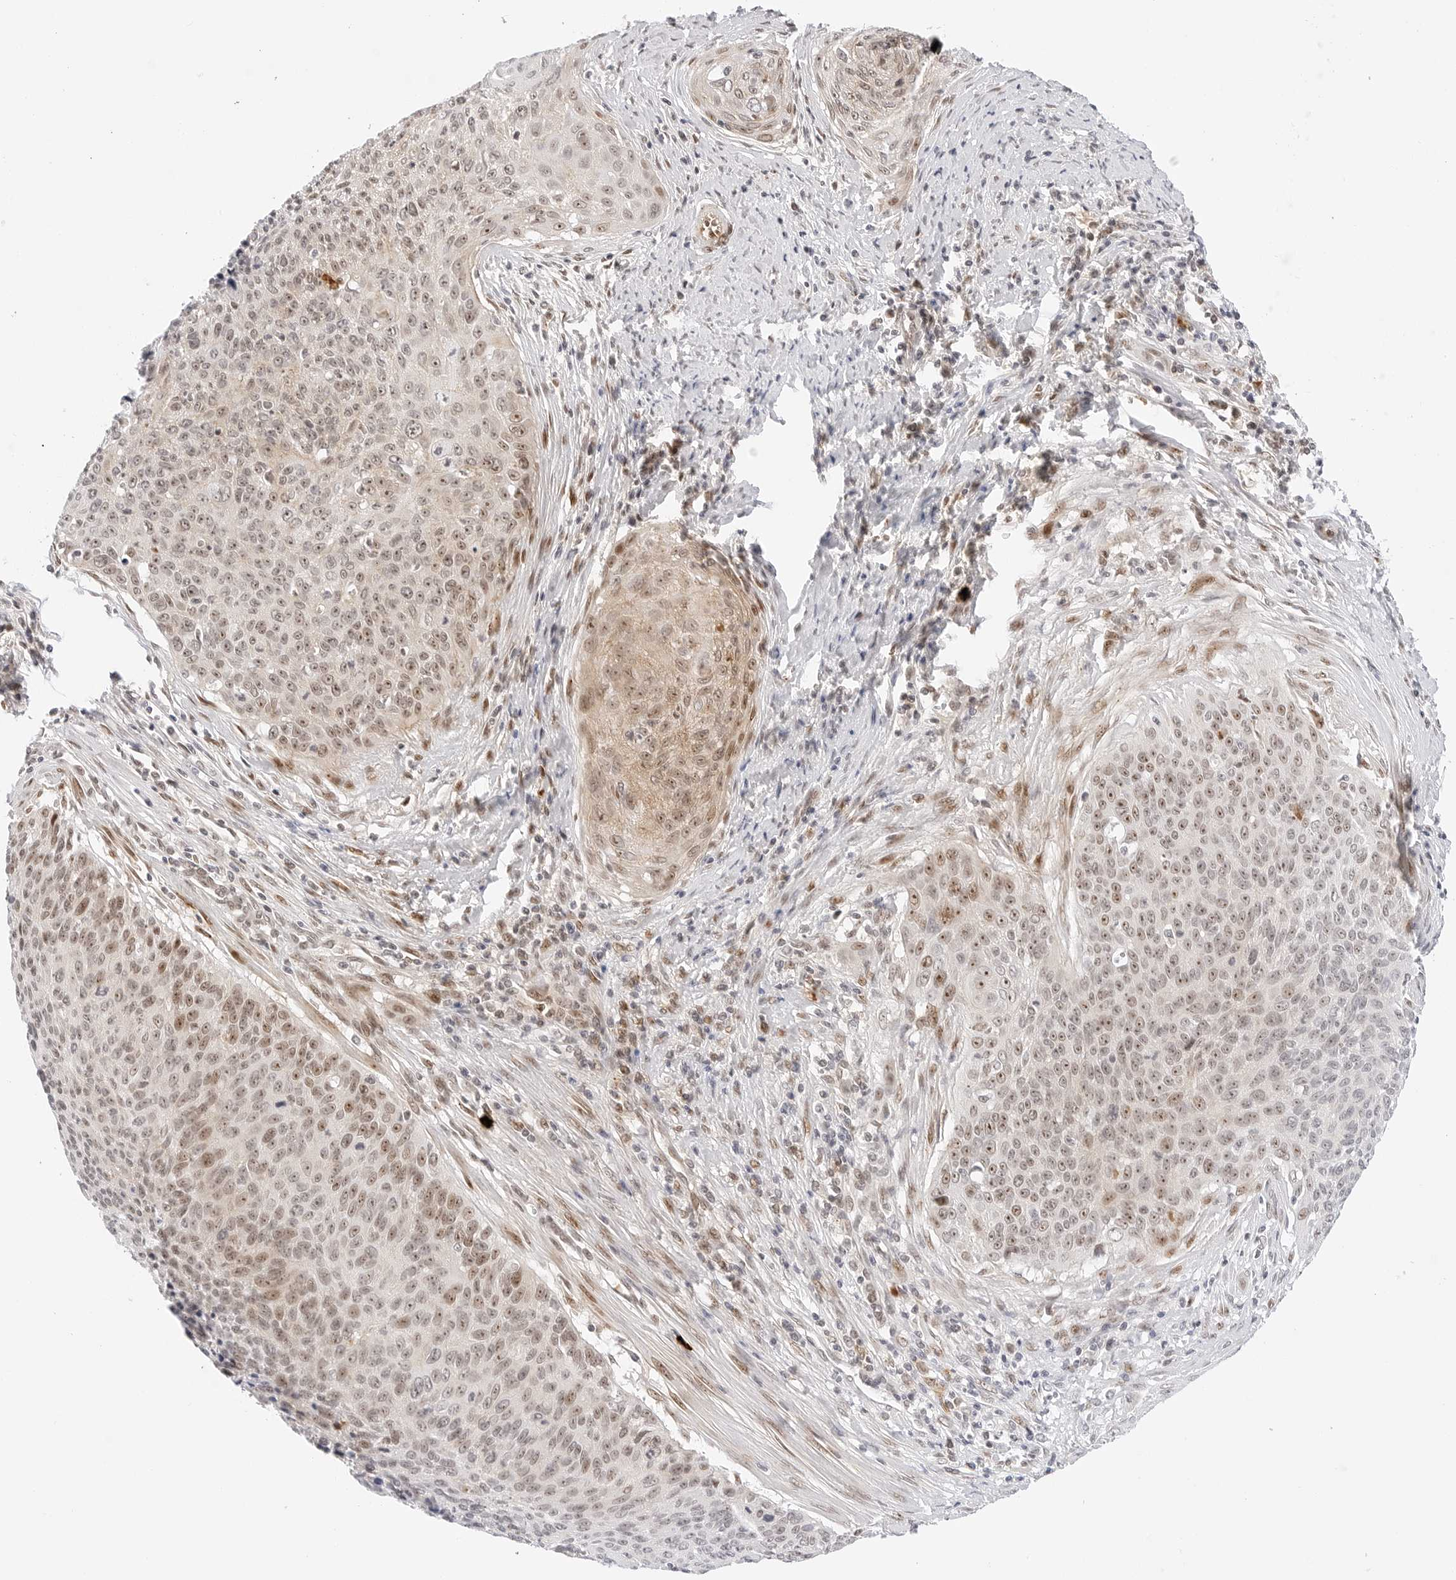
{"staining": {"intensity": "moderate", "quantity": ">75%", "location": "cytoplasmic/membranous,nuclear"}, "tissue": "cervical cancer", "cell_type": "Tumor cells", "image_type": "cancer", "snomed": [{"axis": "morphology", "description": "Squamous cell carcinoma, NOS"}, {"axis": "topography", "description": "Cervix"}], "caption": "An immunohistochemistry histopathology image of tumor tissue is shown. Protein staining in brown shows moderate cytoplasmic/membranous and nuclear positivity in squamous cell carcinoma (cervical) within tumor cells. (DAB (3,3'-diaminobenzidine) = brown stain, brightfield microscopy at high magnification).", "gene": "HIPK3", "patient": {"sex": "female", "age": 55}}